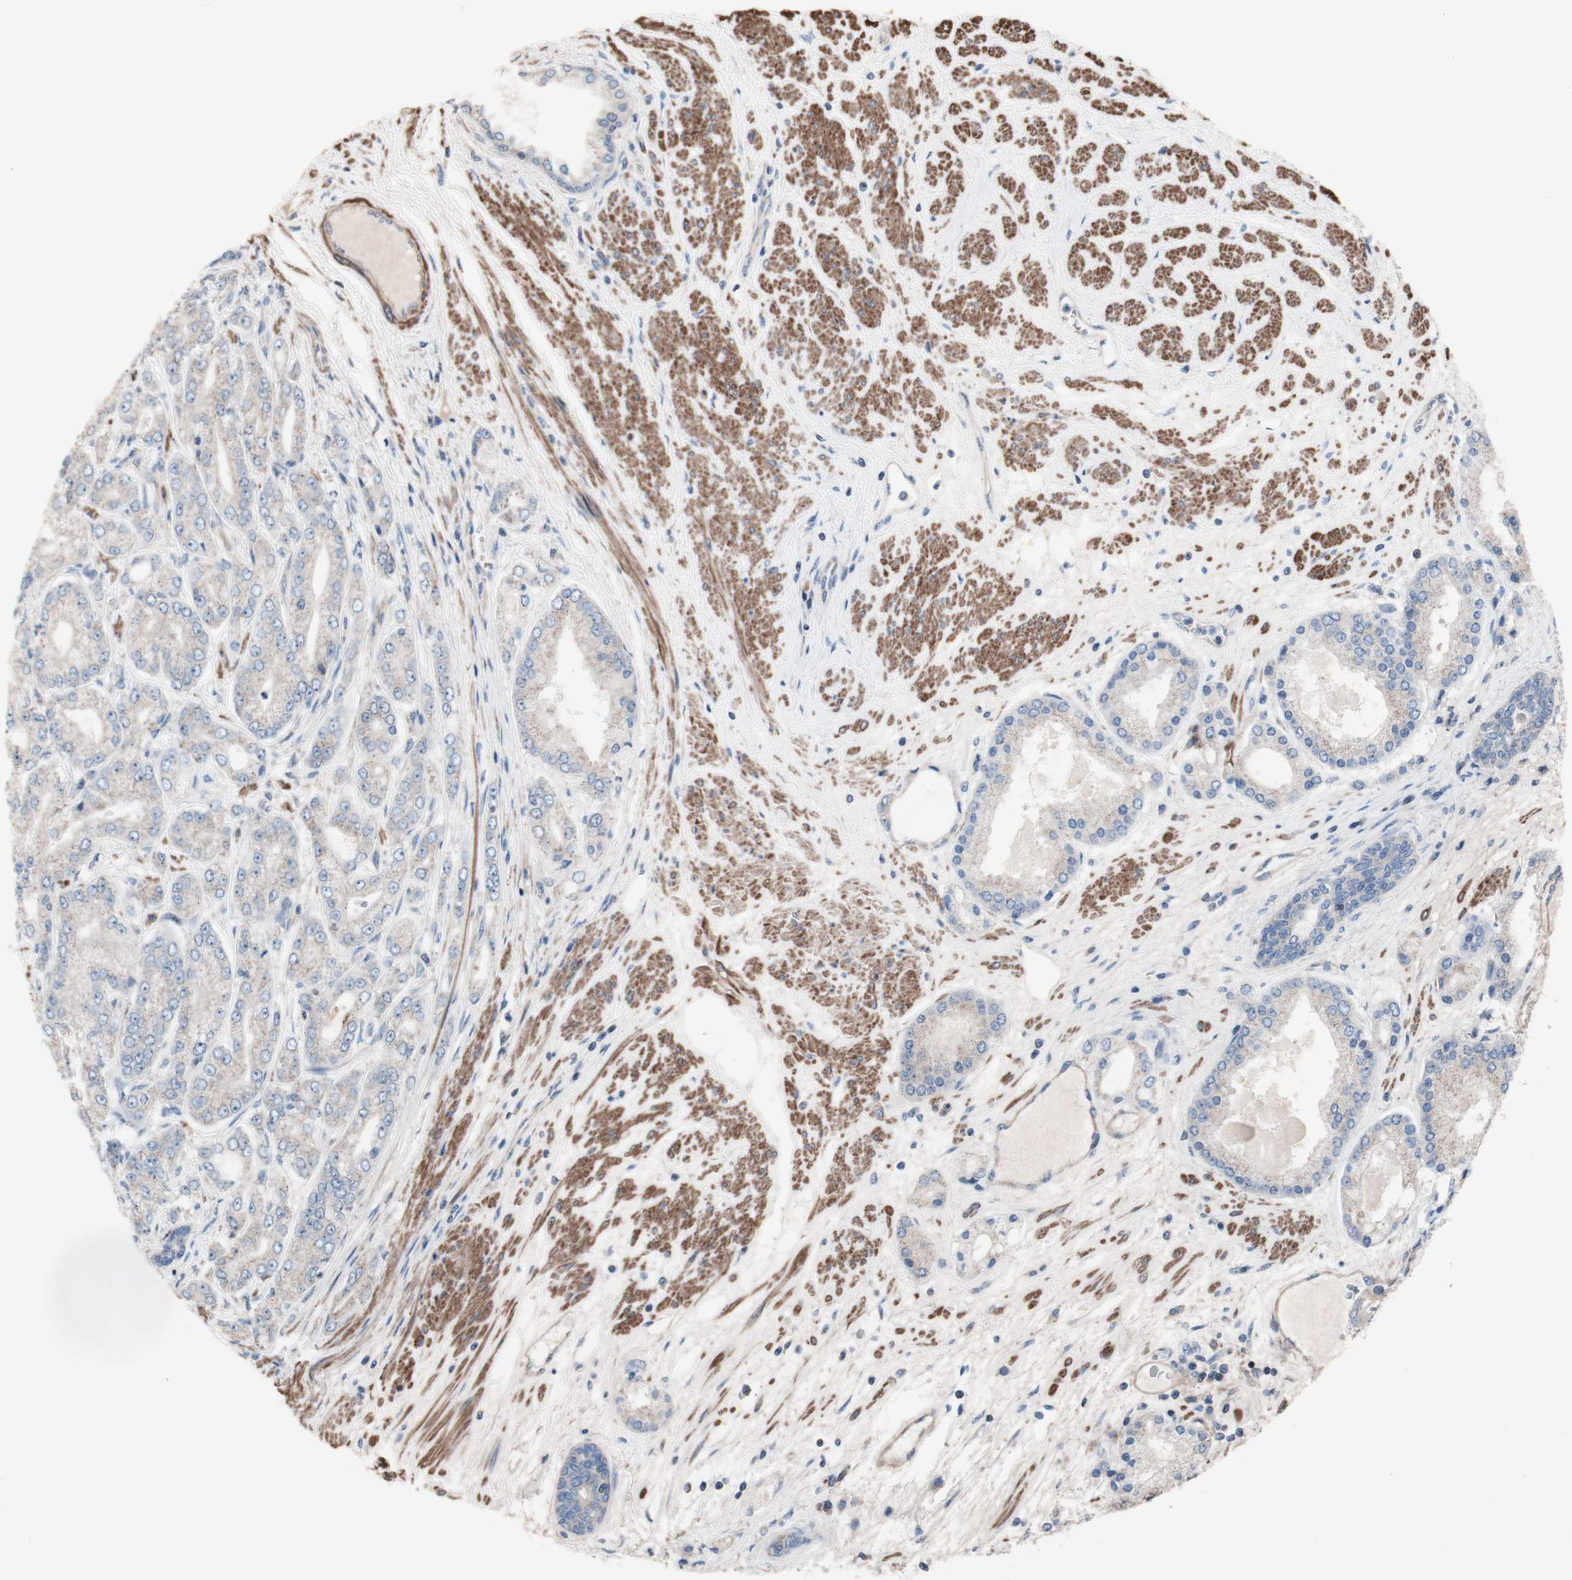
{"staining": {"intensity": "weak", "quantity": ">75%", "location": "cytoplasmic/membranous"}, "tissue": "prostate cancer", "cell_type": "Tumor cells", "image_type": "cancer", "snomed": [{"axis": "morphology", "description": "Adenocarcinoma, High grade"}, {"axis": "topography", "description": "Prostate"}], "caption": "Prostate cancer stained for a protein (brown) exhibits weak cytoplasmic/membranous positive positivity in approximately >75% of tumor cells.", "gene": "COPB1", "patient": {"sex": "male", "age": 59}}